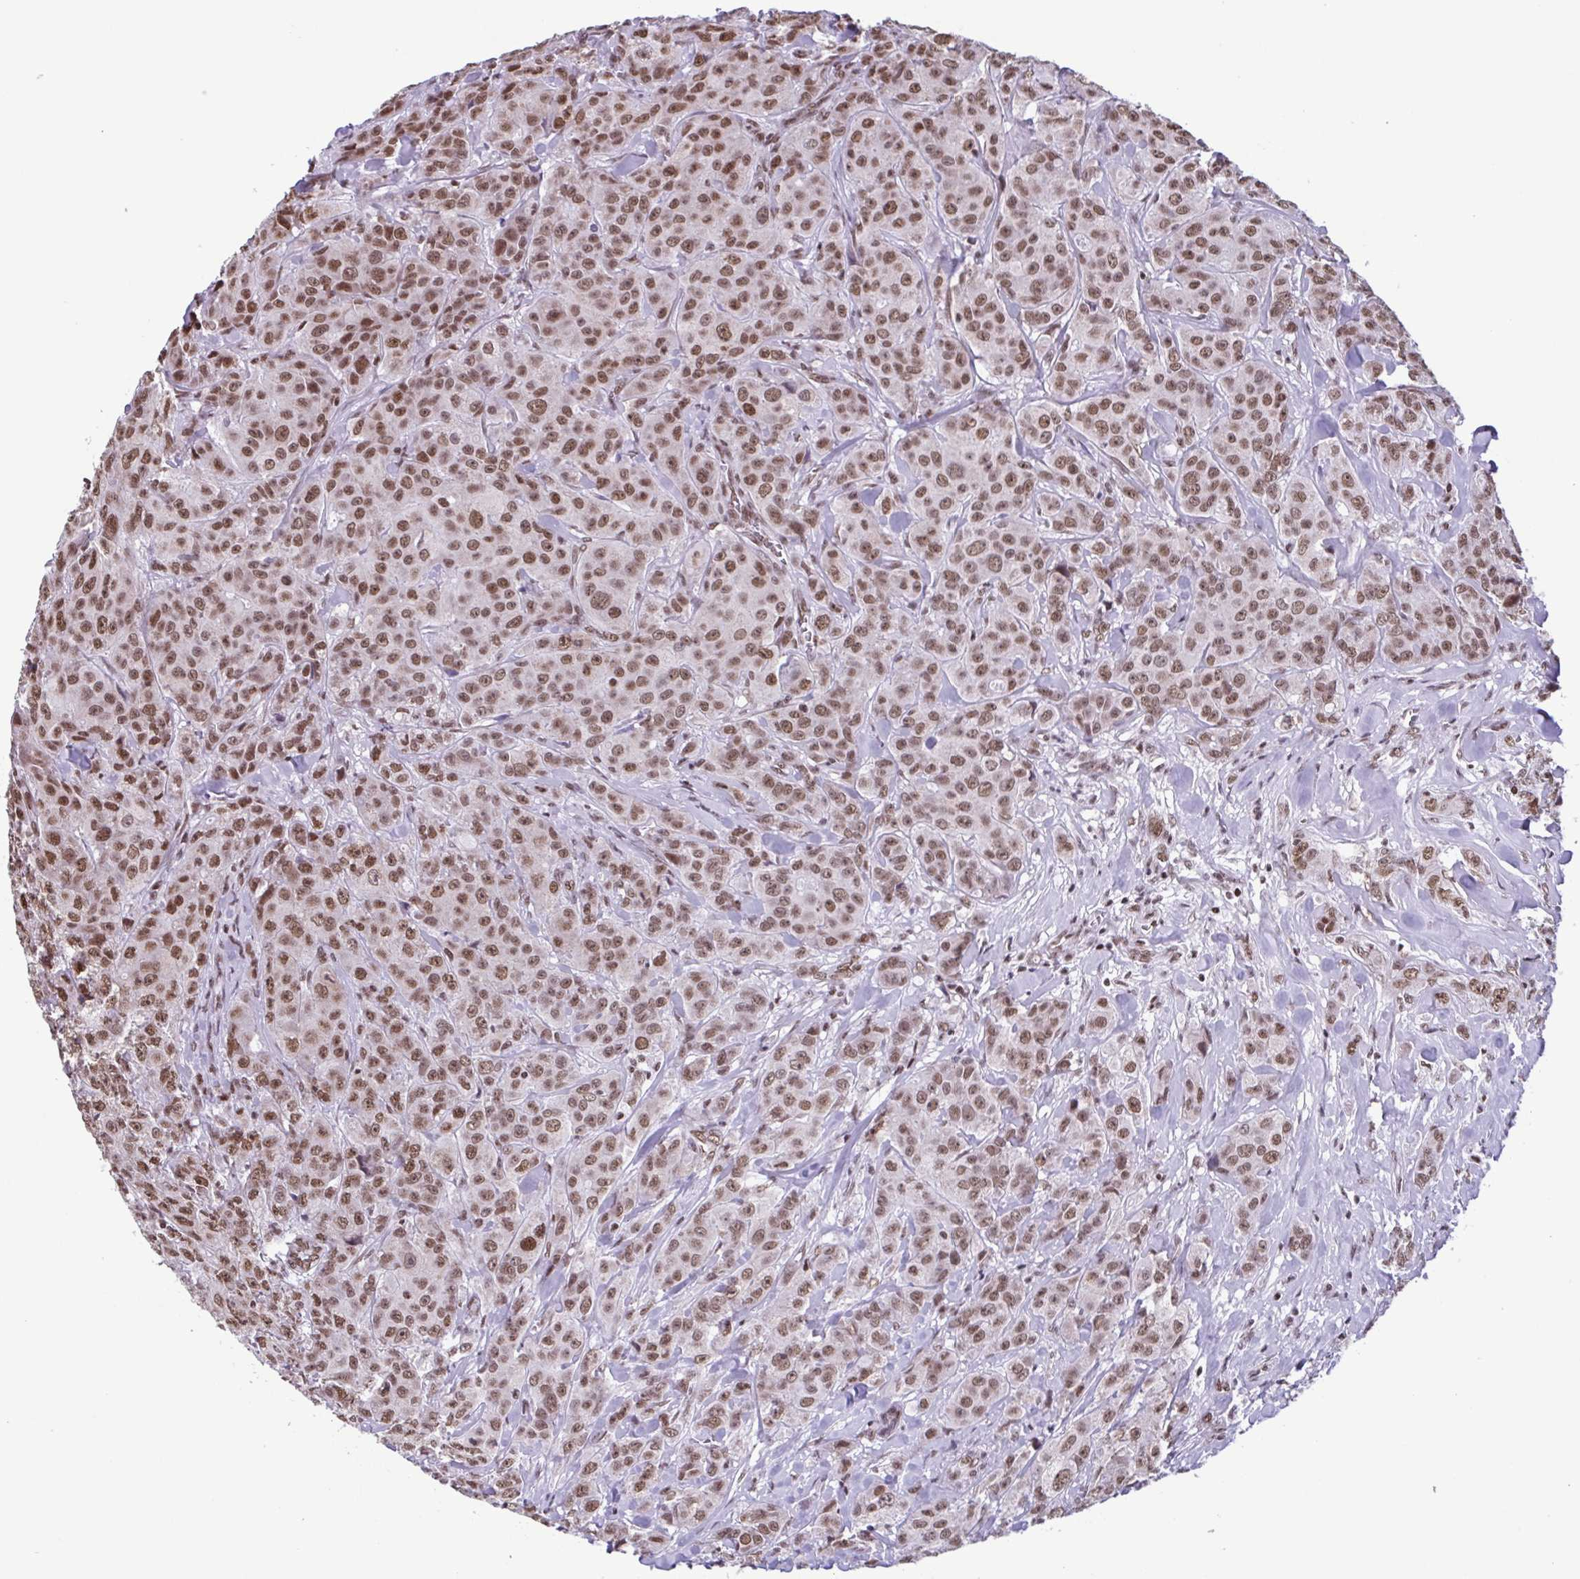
{"staining": {"intensity": "moderate", "quantity": ">75%", "location": "nuclear"}, "tissue": "breast cancer", "cell_type": "Tumor cells", "image_type": "cancer", "snomed": [{"axis": "morphology", "description": "Normal tissue, NOS"}, {"axis": "morphology", "description": "Duct carcinoma"}, {"axis": "topography", "description": "Breast"}], "caption": "This is an image of IHC staining of invasive ductal carcinoma (breast), which shows moderate staining in the nuclear of tumor cells.", "gene": "TIMM21", "patient": {"sex": "female", "age": 43}}